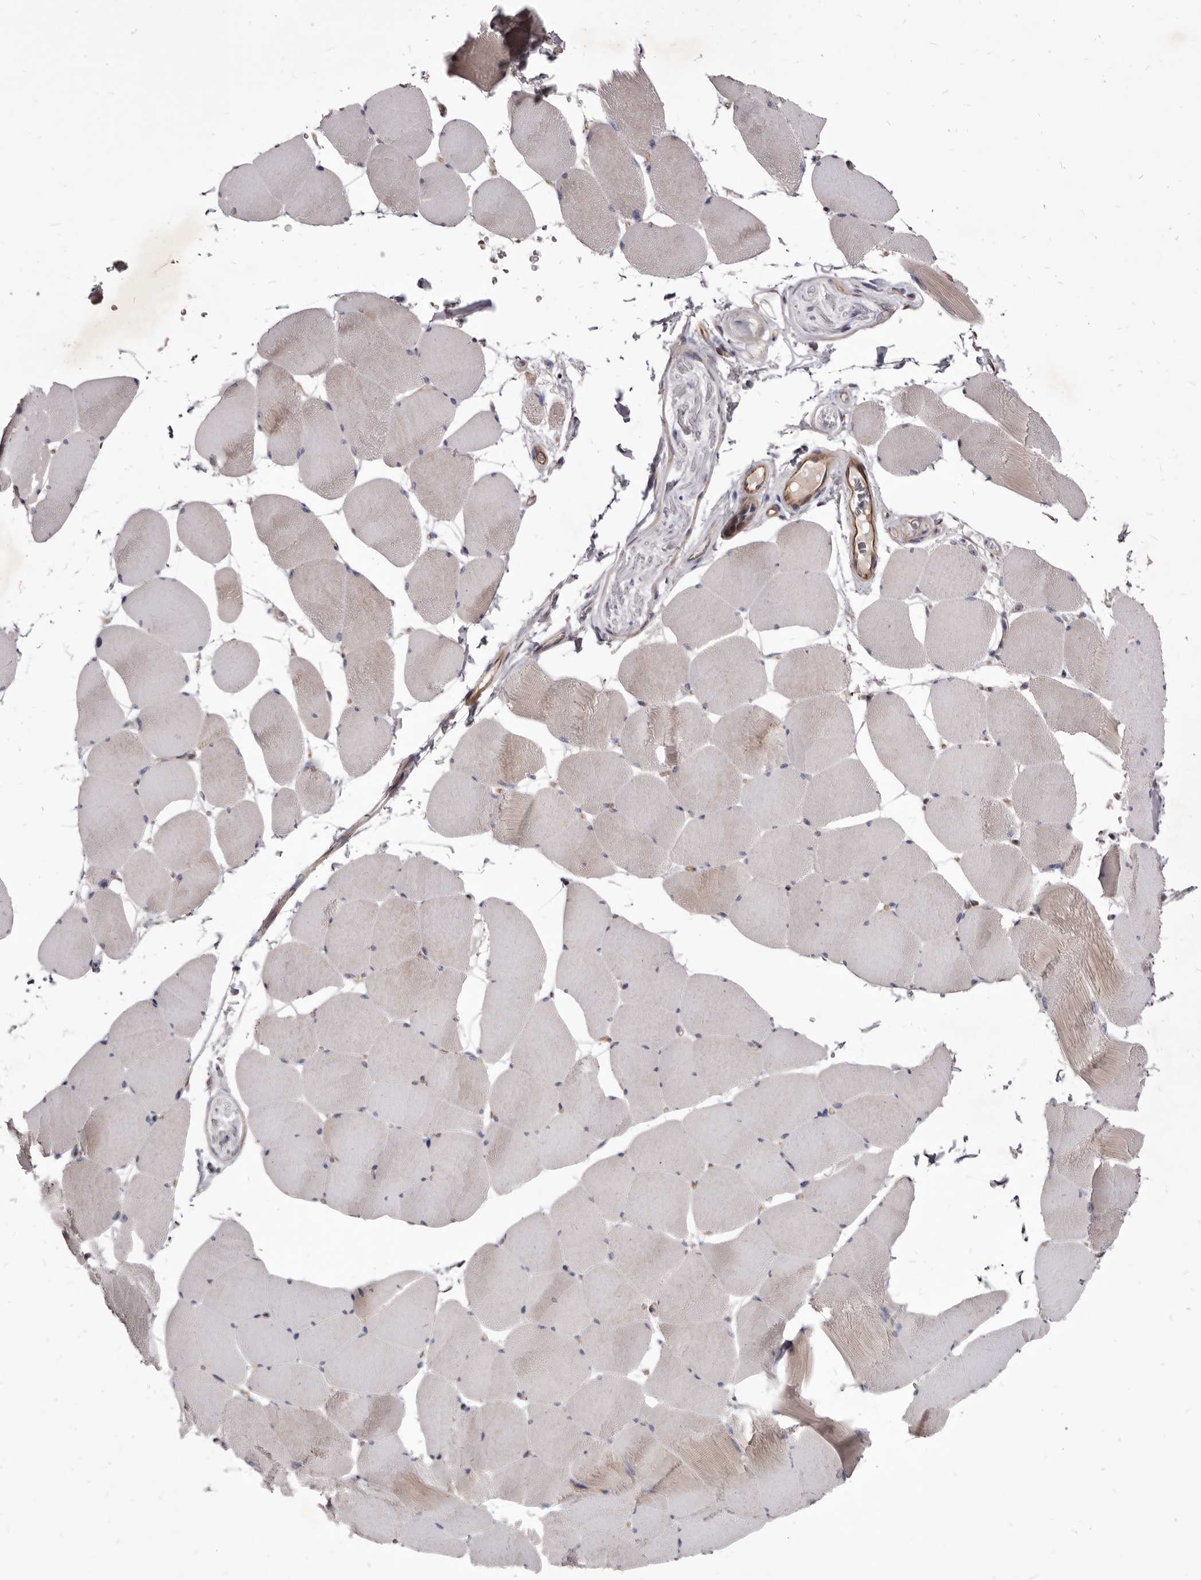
{"staining": {"intensity": "weak", "quantity": "<25%", "location": "cytoplasmic/membranous"}, "tissue": "skeletal muscle", "cell_type": "Myocytes", "image_type": "normal", "snomed": [{"axis": "morphology", "description": "Normal tissue, NOS"}, {"axis": "topography", "description": "Skeletal muscle"}], "caption": "Immunohistochemistry (IHC) image of unremarkable skeletal muscle: skeletal muscle stained with DAB (3,3'-diaminobenzidine) reveals no significant protein staining in myocytes. (Stains: DAB immunohistochemistry with hematoxylin counter stain, Microscopy: brightfield microscopy at high magnification).", "gene": "FAS", "patient": {"sex": "male", "age": 62}}